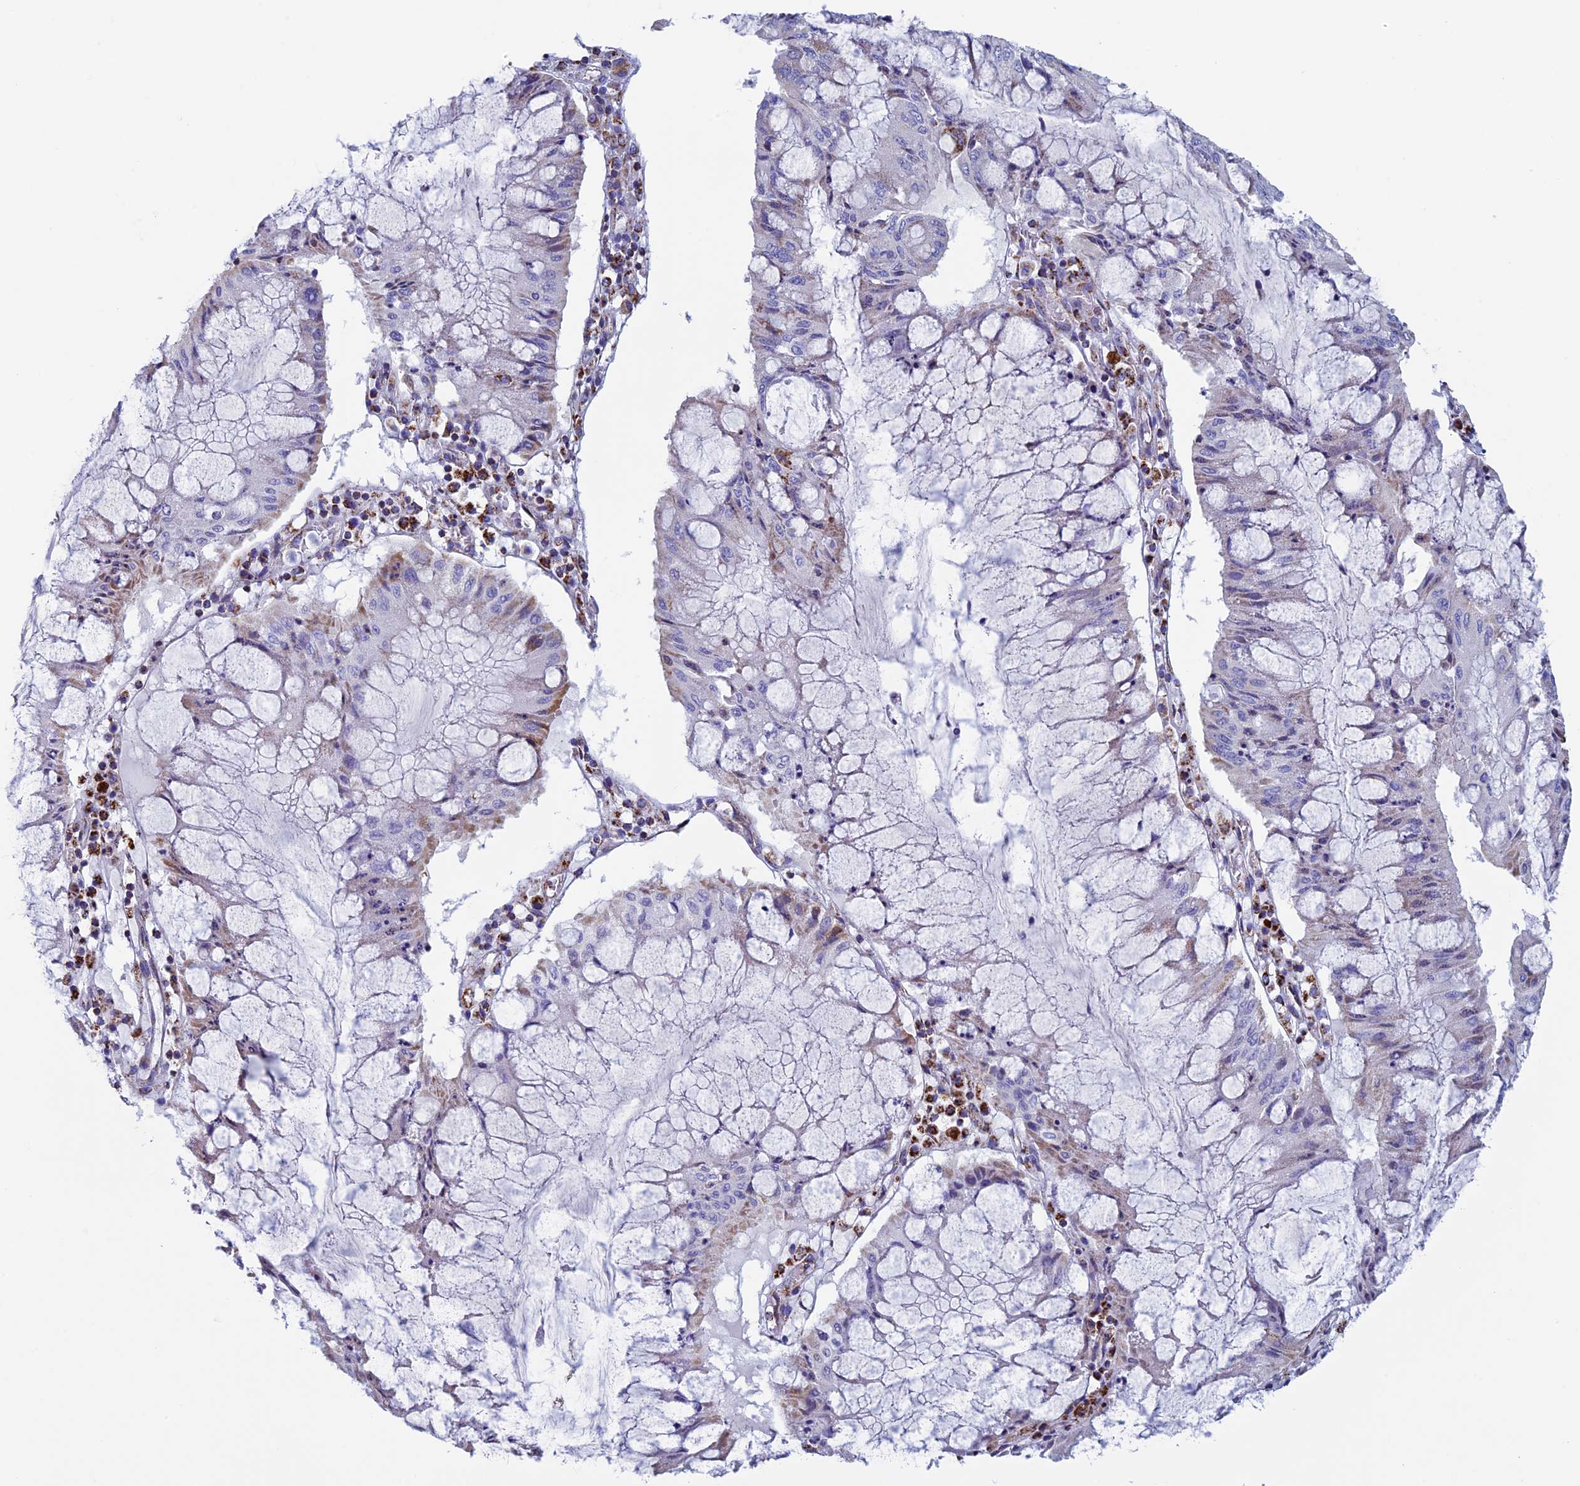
{"staining": {"intensity": "moderate", "quantity": "<25%", "location": "cytoplasmic/membranous"}, "tissue": "pancreatic cancer", "cell_type": "Tumor cells", "image_type": "cancer", "snomed": [{"axis": "morphology", "description": "Adenocarcinoma, NOS"}, {"axis": "topography", "description": "Pancreas"}], "caption": "A high-resolution image shows immunohistochemistry staining of pancreatic cancer, which shows moderate cytoplasmic/membranous expression in about <25% of tumor cells.", "gene": "UQCRFS1", "patient": {"sex": "female", "age": 50}}